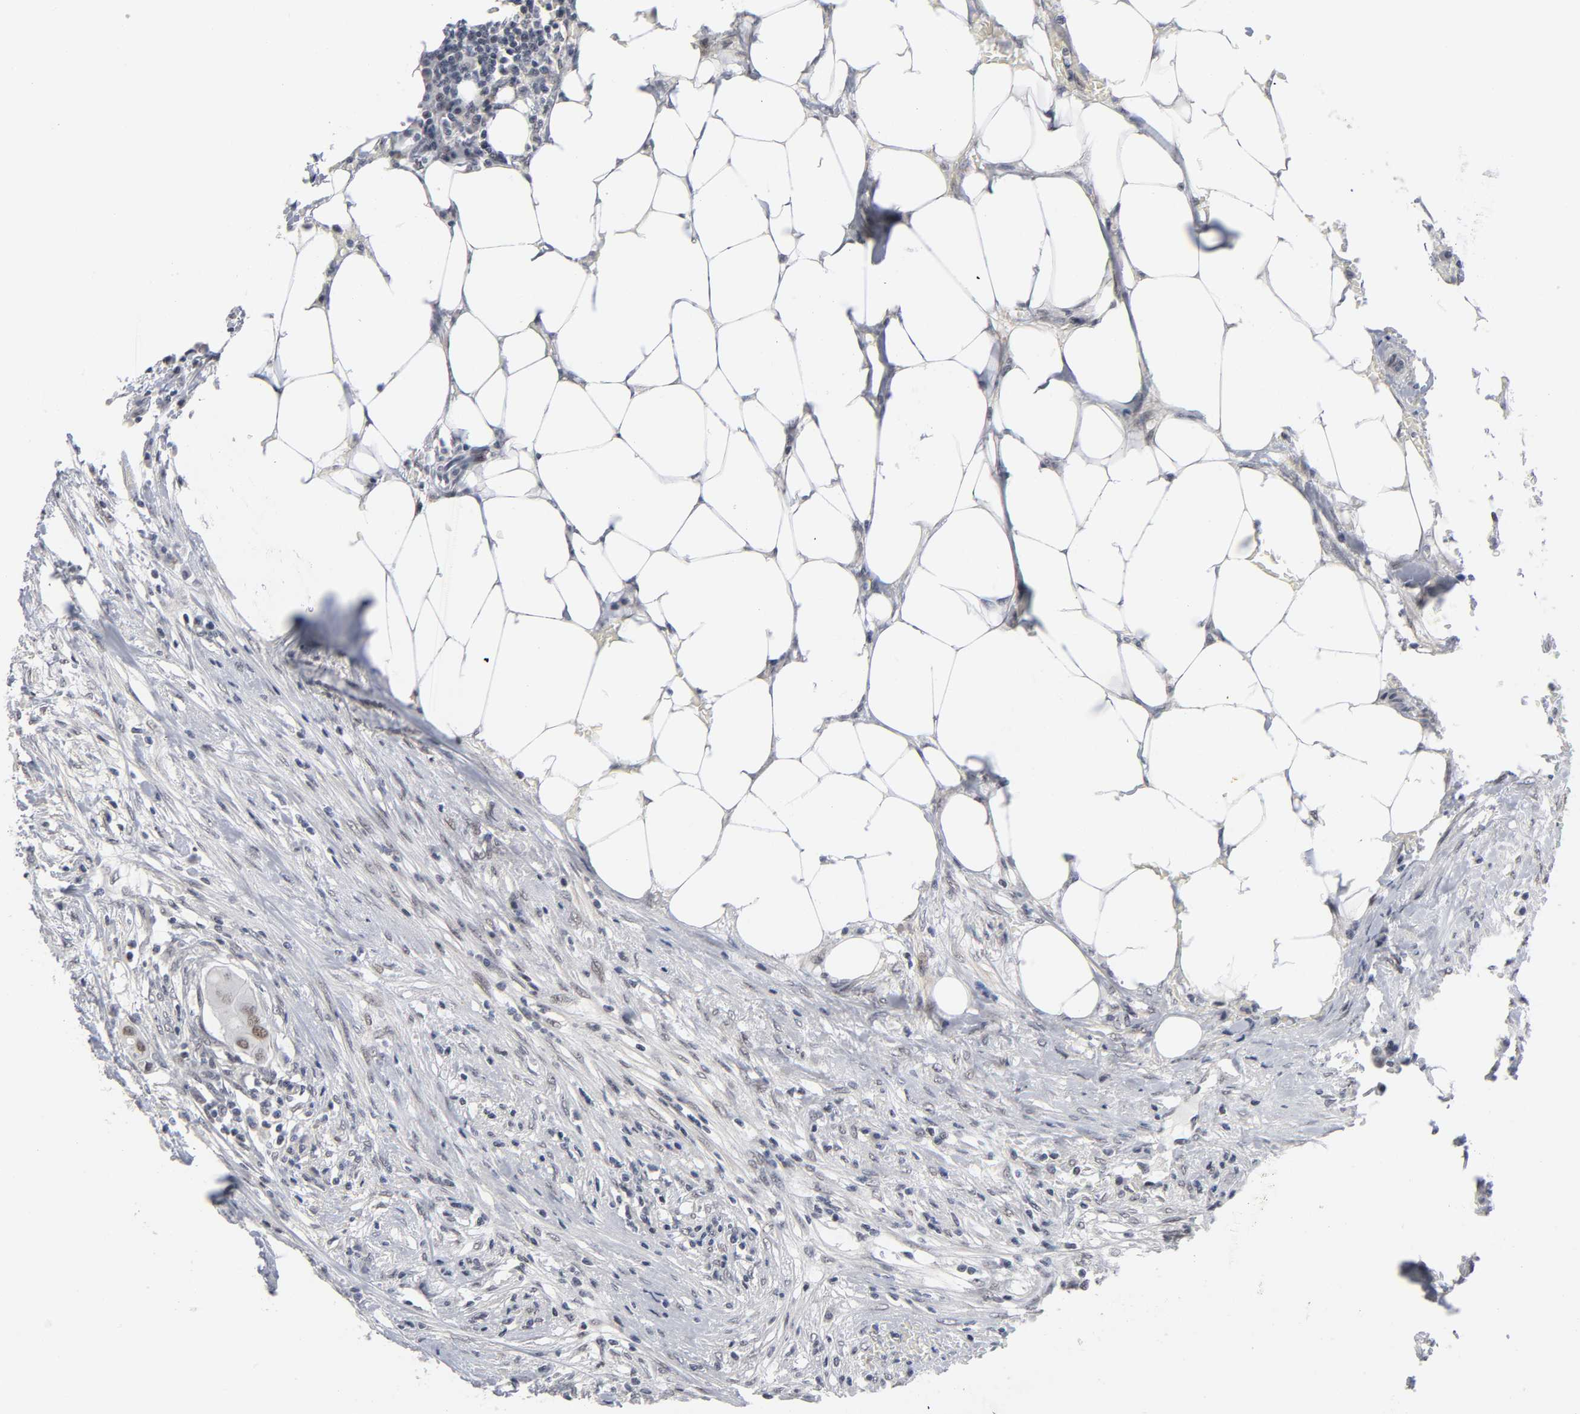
{"staining": {"intensity": "weak", "quantity": ">75%", "location": "nuclear"}, "tissue": "colorectal cancer", "cell_type": "Tumor cells", "image_type": "cancer", "snomed": [{"axis": "morphology", "description": "Adenocarcinoma, NOS"}, {"axis": "topography", "description": "Colon"}], "caption": "Immunohistochemical staining of human colorectal cancer (adenocarcinoma) displays low levels of weak nuclear protein staining in approximately >75% of tumor cells. (DAB (3,3'-diaminobenzidine) IHC with brightfield microscopy, high magnification).", "gene": "DIDO1", "patient": {"sex": "male", "age": 71}}